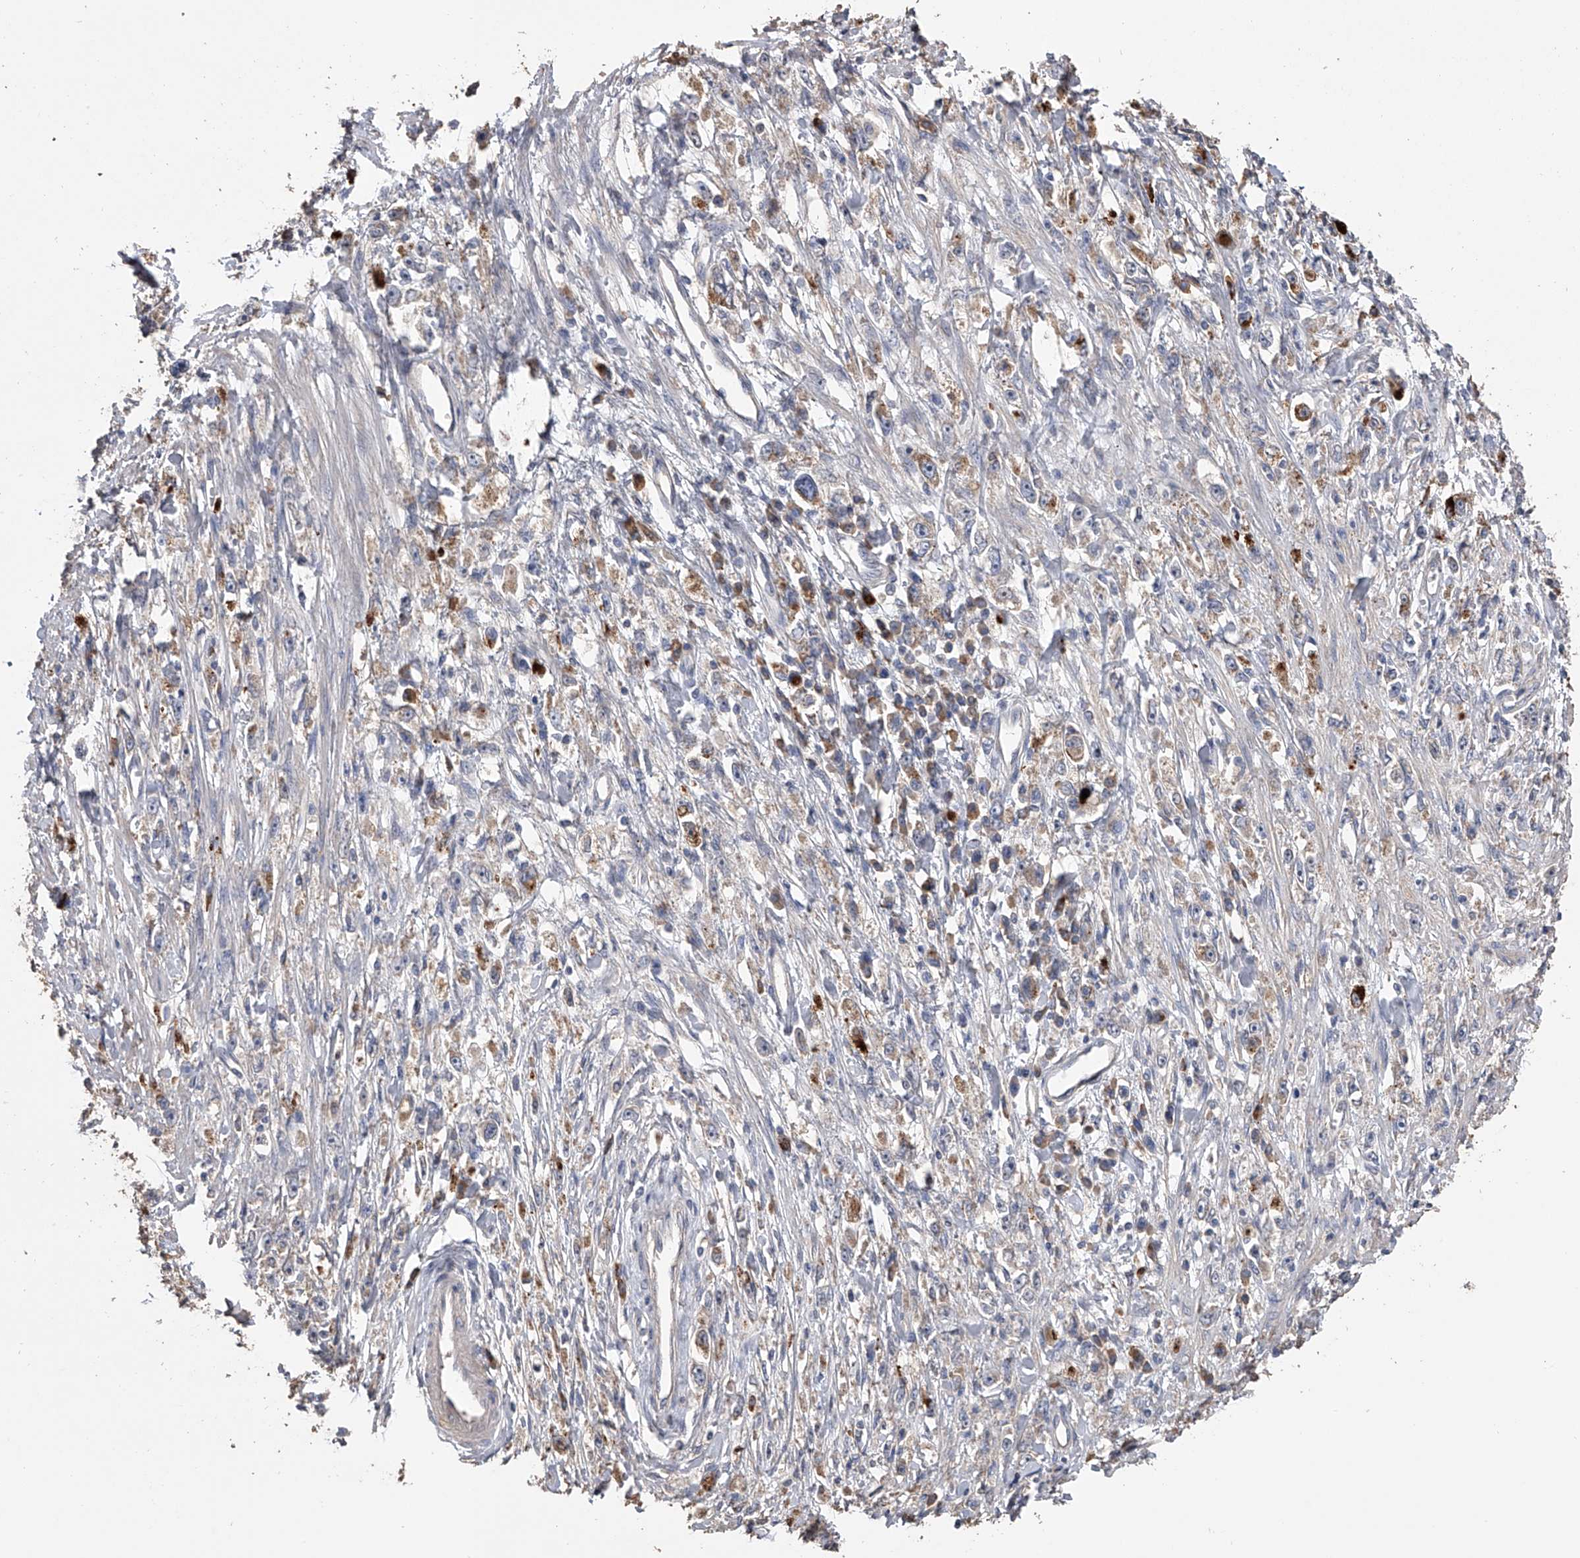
{"staining": {"intensity": "moderate", "quantity": "<25%", "location": "cytoplasmic/membranous"}, "tissue": "stomach cancer", "cell_type": "Tumor cells", "image_type": "cancer", "snomed": [{"axis": "morphology", "description": "Adenocarcinoma, NOS"}, {"axis": "topography", "description": "Stomach"}], "caption": "About <25% of tumor cells in human stomach cancer (adenocarcinoma) exhibit moderate cytoplasmic/membranous protein staining as visualized by brown immunohistochemical staining.", "gene": "ZNF343", "patient": {"sex": "female", "age": 59}}